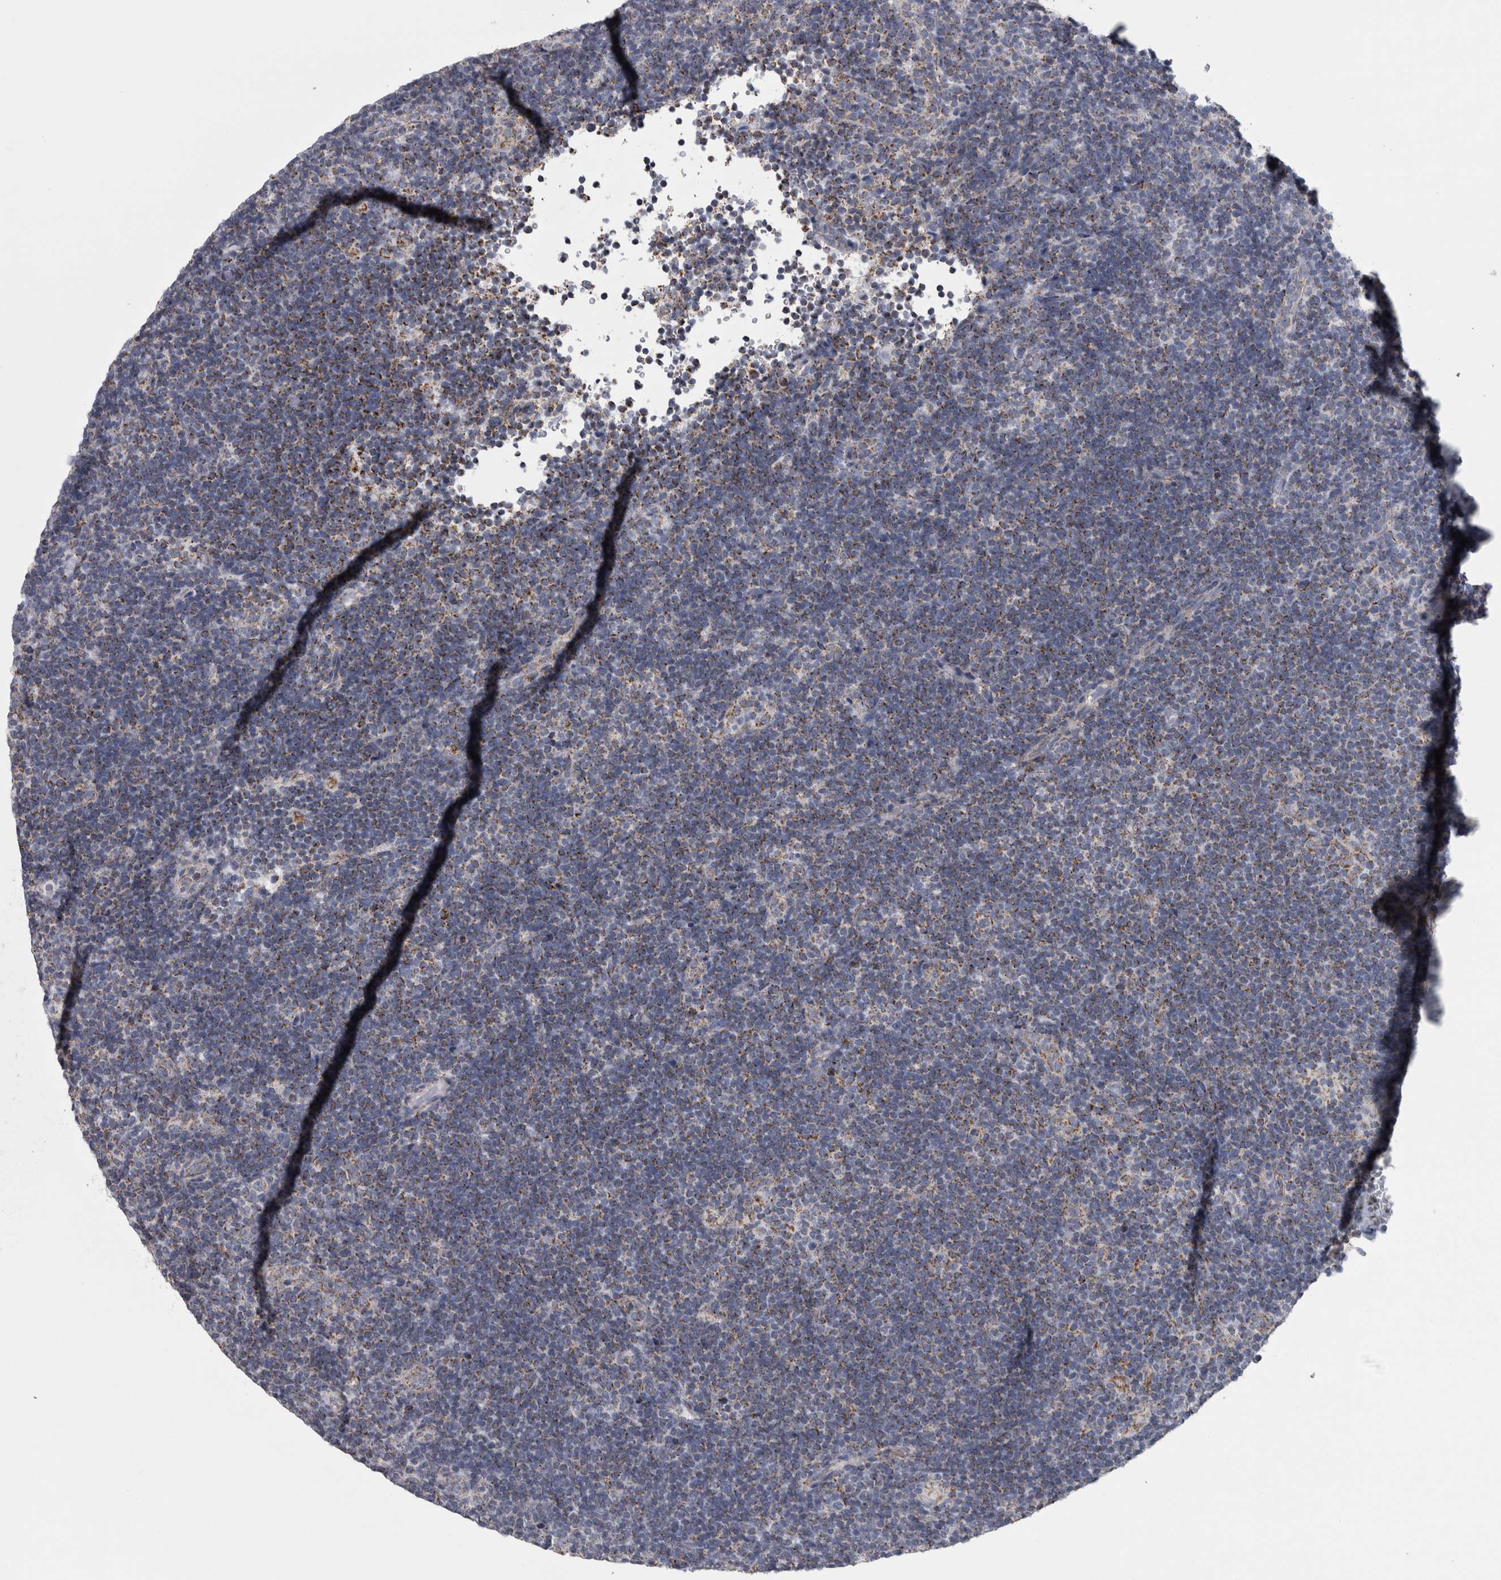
{"staining": {"intensity": "weak", "quantity": ">75%", "location": "cytoplasmic/membranous"}, "tissue": "lymphoma", "cell_type": "Tumor cells", "image_type": "cancer", "snomed": [{"axis": "morphology", "description": "Hodgkin's disease, NOS"}, {"axis": "topography", "description": "Lymph node"}], "caption": "Lymphoma stained with DAB (3,3'-diaminobenzidine) immunohistochemistry displays low levels of weak cytoplasmic/membranous staining in approximately >75% of tumor cells.", "gene": "DBT", "patient": {"sex": "female", "age": 57}}